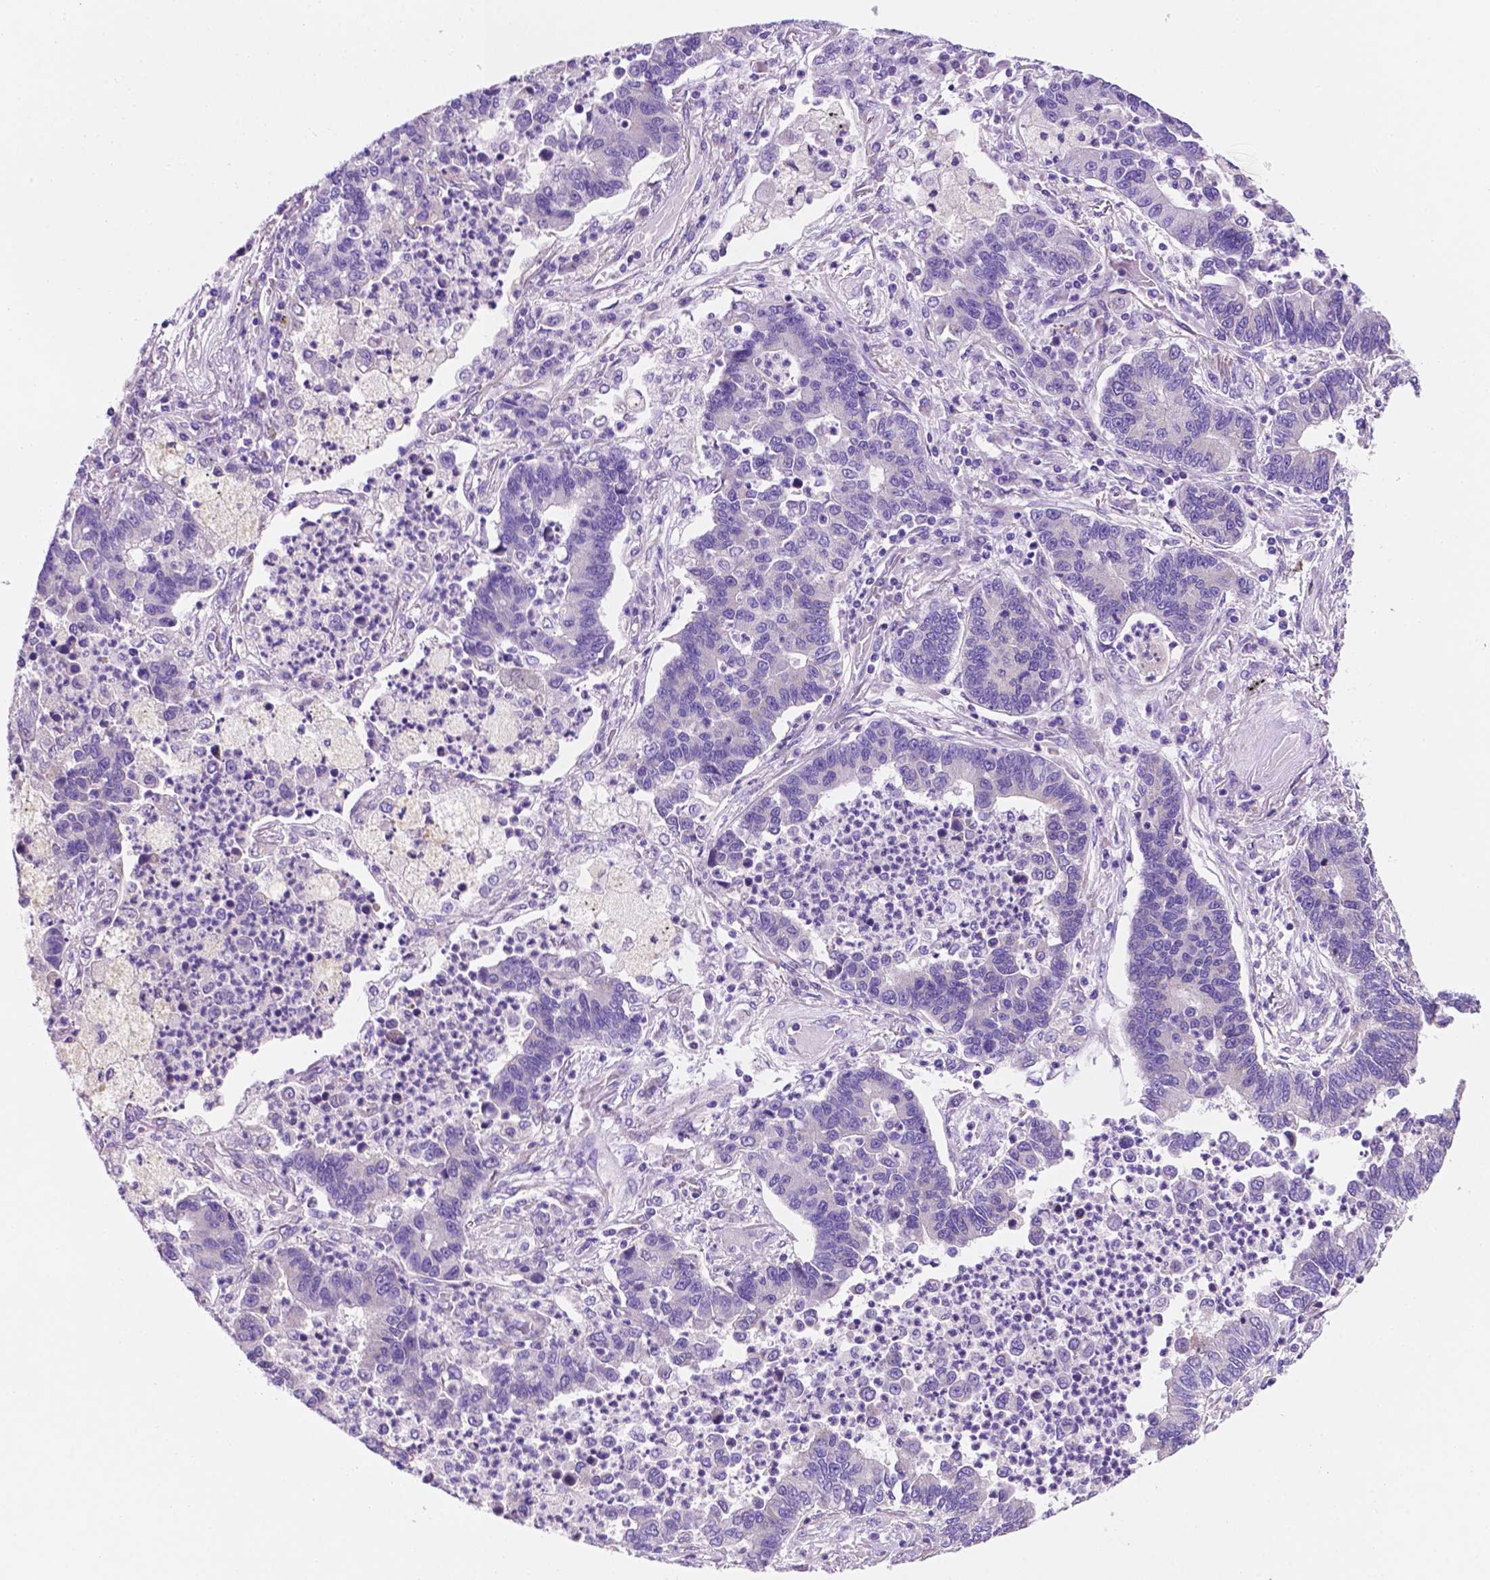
{"staining": {"intensity": "negative", "quantity": "none", "location": "none"}, "tissue": "lung cancer", "cell_type": "Tumor cells", "image_type": "cancer", "snomed": [{"axis": "morphology", "description": "Adenocarcinoma, NOS"}, {"axis": "topography", "description": "Lung"}], "caption": "Tumor cells are negative for protein expression in human lung cancer. (DAB immunohistochemistry (IHC) with hematoxylin counter stain).", "gene": "CEACAM7", "patient": {"sex": "female", "age": 57}}